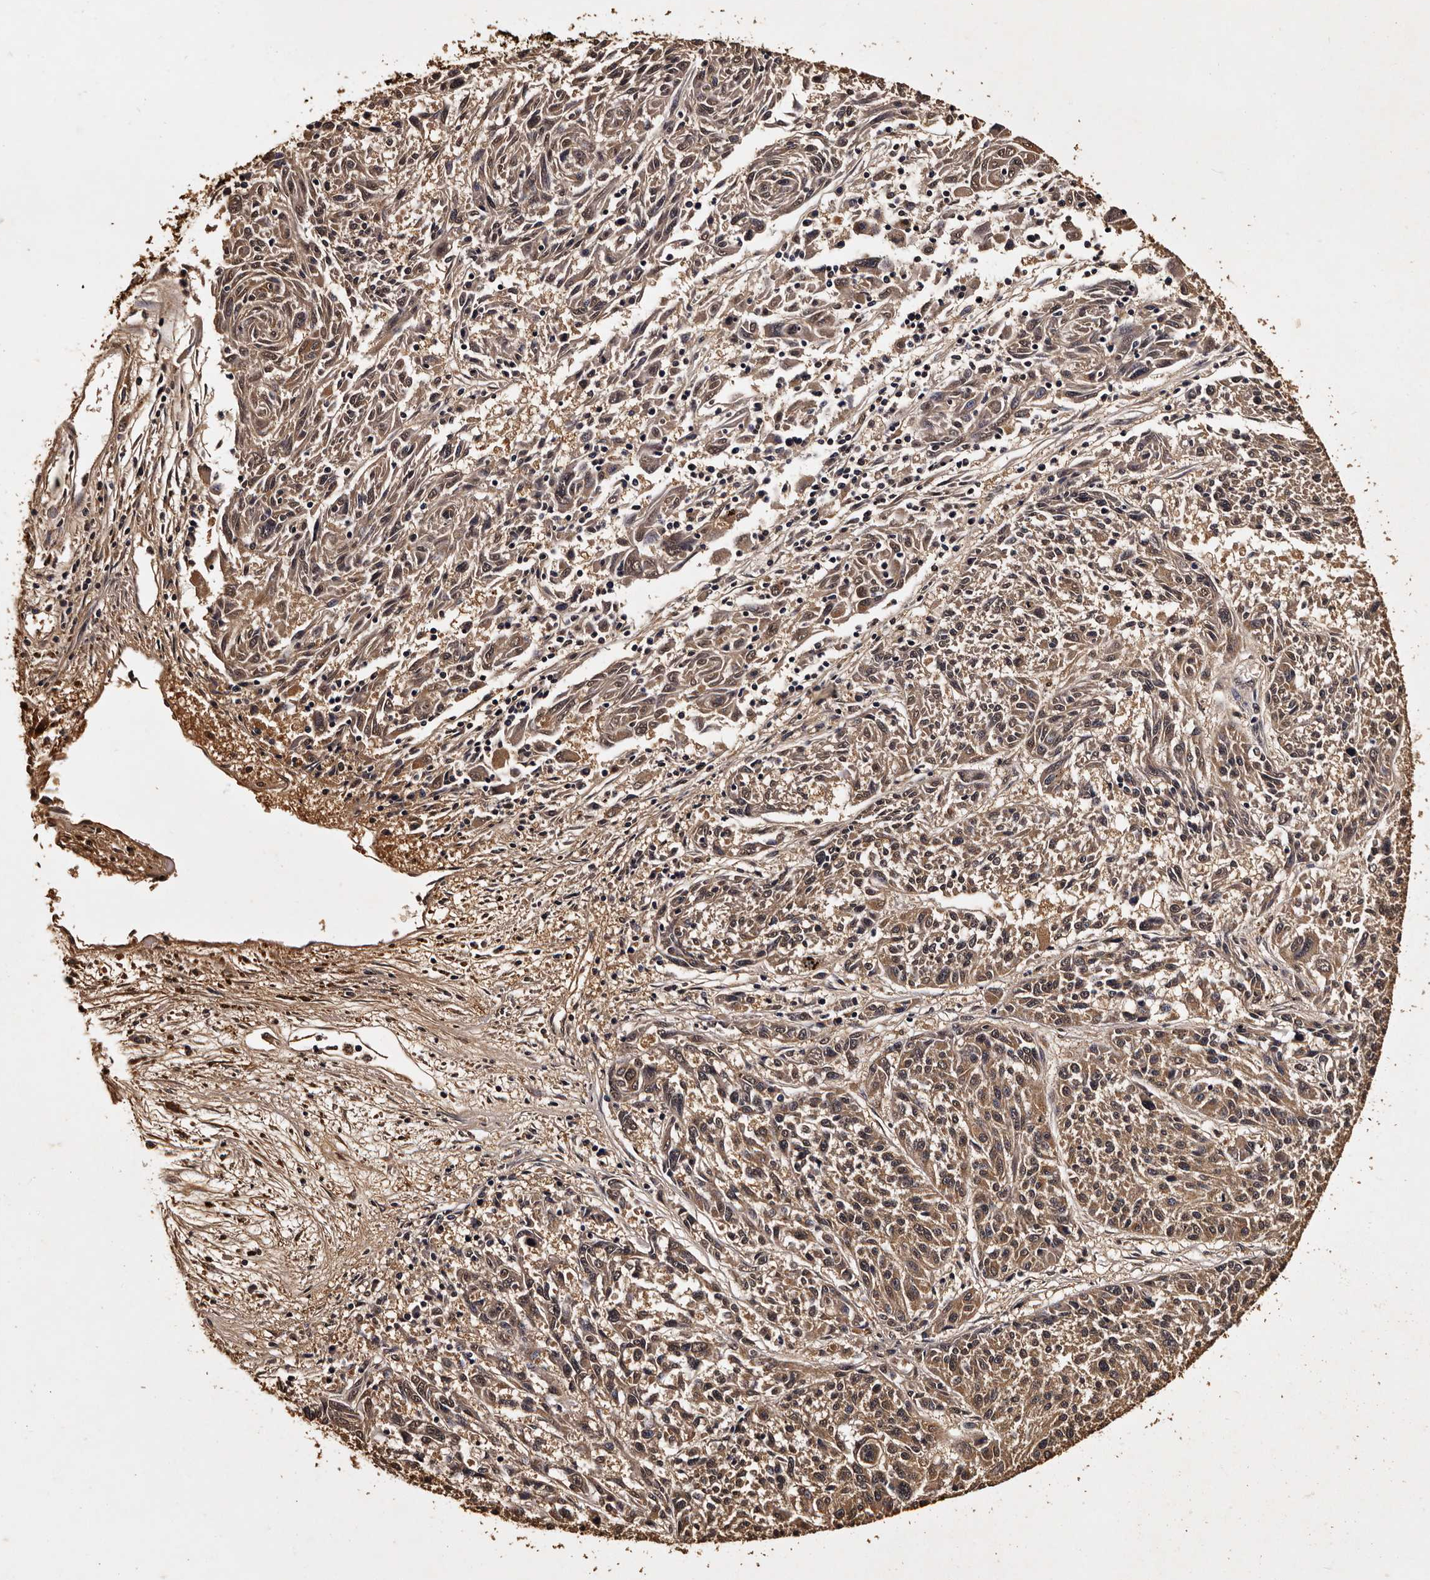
{"staining": {"intensity": "moderate", "quantity": ">75%", "location": "cytoplasmic/membranous"}, "tissue": "melanoma", "cell_type": "Tumor cells", "image_type": "cancer", "snomed": [{"axis": "morphology", "description": "Malignant melanoma, NOS"}, {"axis": "topography", "description": "Skin"}], "caption": "Immunohistochemical staining of malignant melanoma demonstrates medium levels of moderate cytoplasmic/membranous expression in about >75% of tumor cells.", "gene": "PARS2", "patient": {"sex": "male", "age": 53}}